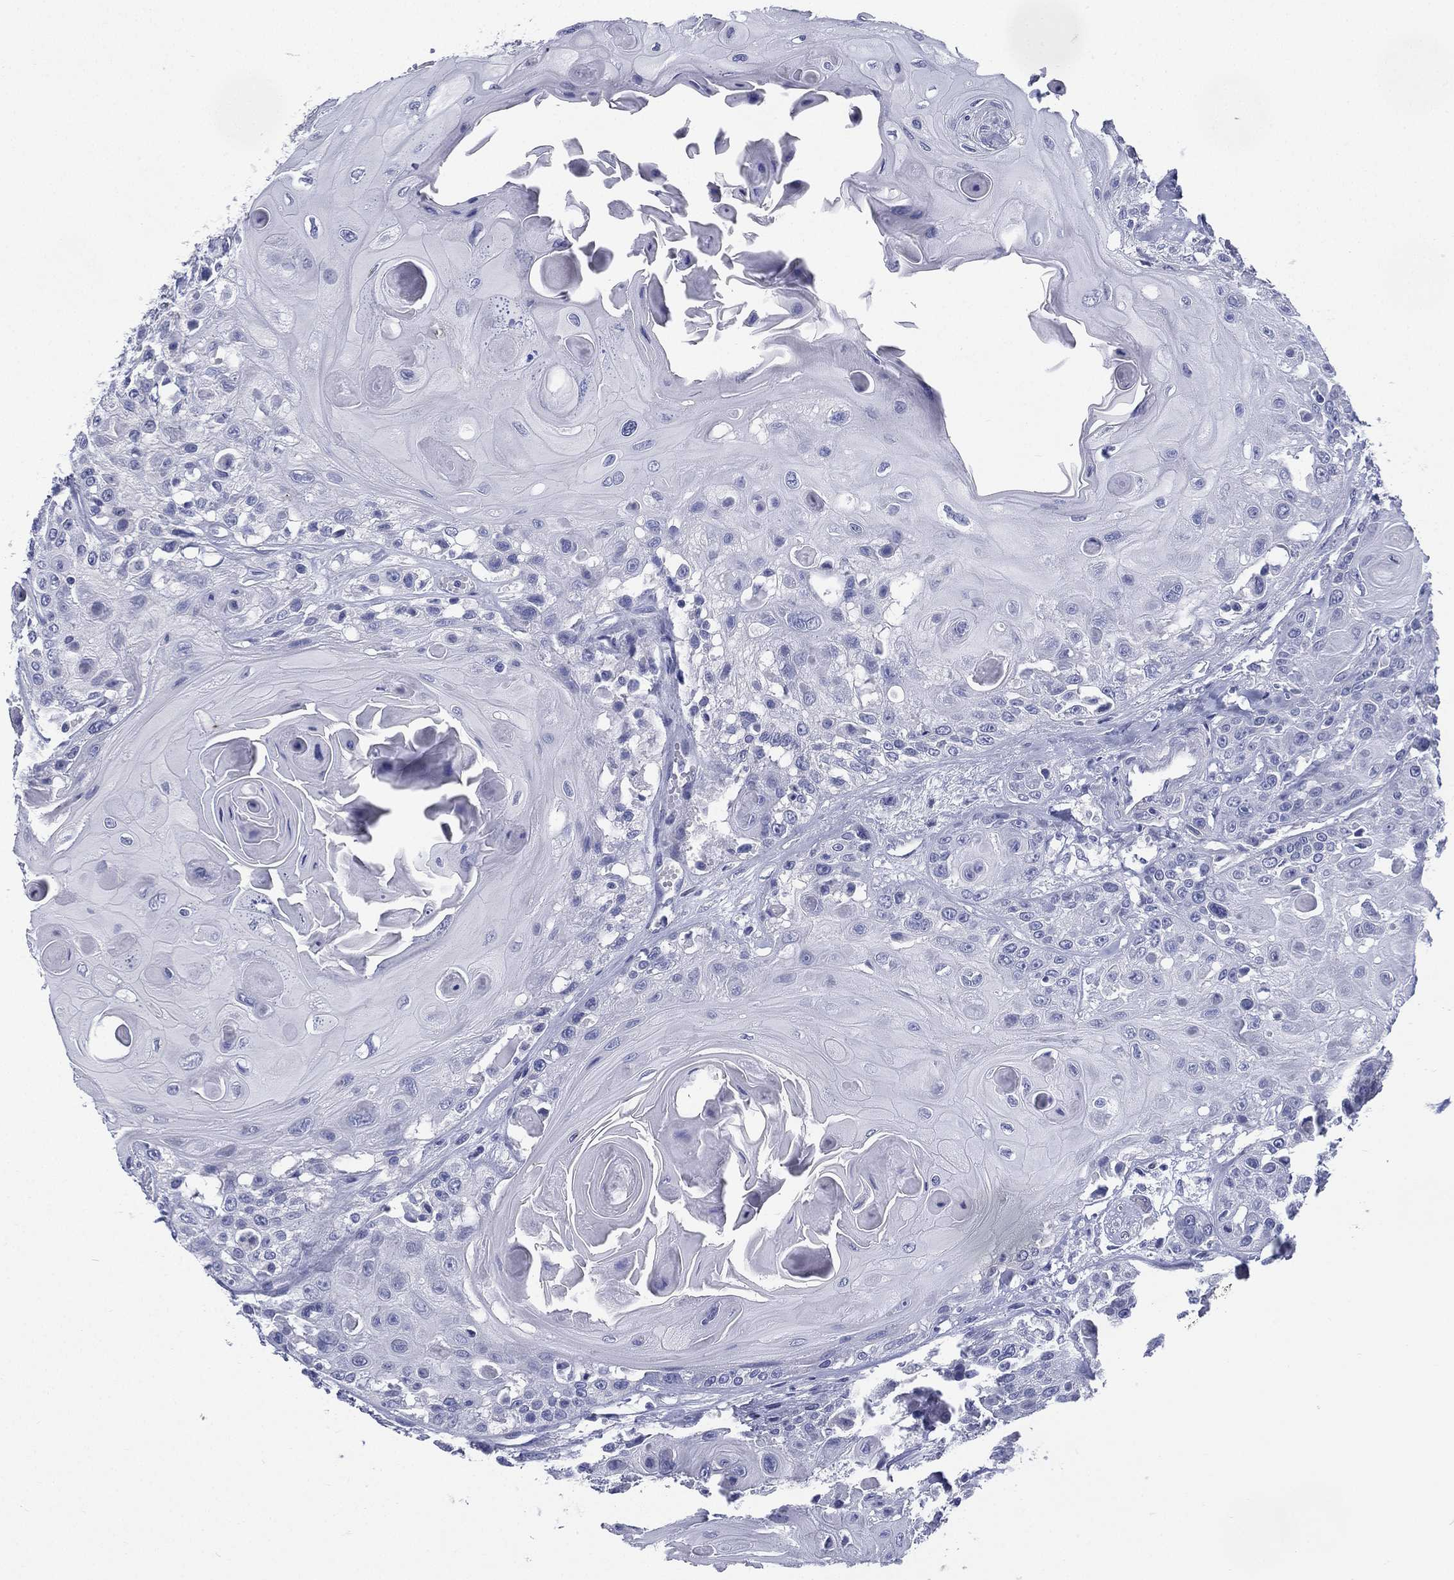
{"staining": {"intensity": "negative", "quantity": "none", "location": "none"}, "tissue": "head and neck cancer", "cell_type": "Tumor cells", "image_type": "cancer", "snomed": [{"axis": "morphology", "description": "Squamous cell carcinoma, NOS"}, {"axis": "topography", "description": "Head-Neck"}], "caption": "High power microscopy image of an immunohistochemistry (IHC) photomicrograph of head and neck cancer (squamous cell carcinoma), revealing no significant staining in tumor cells. (DAB immunohistochemistry with hematoxylin counter stain).", "gene": "RSPH4A", "patient": {"sex": "female", "age": 59}}